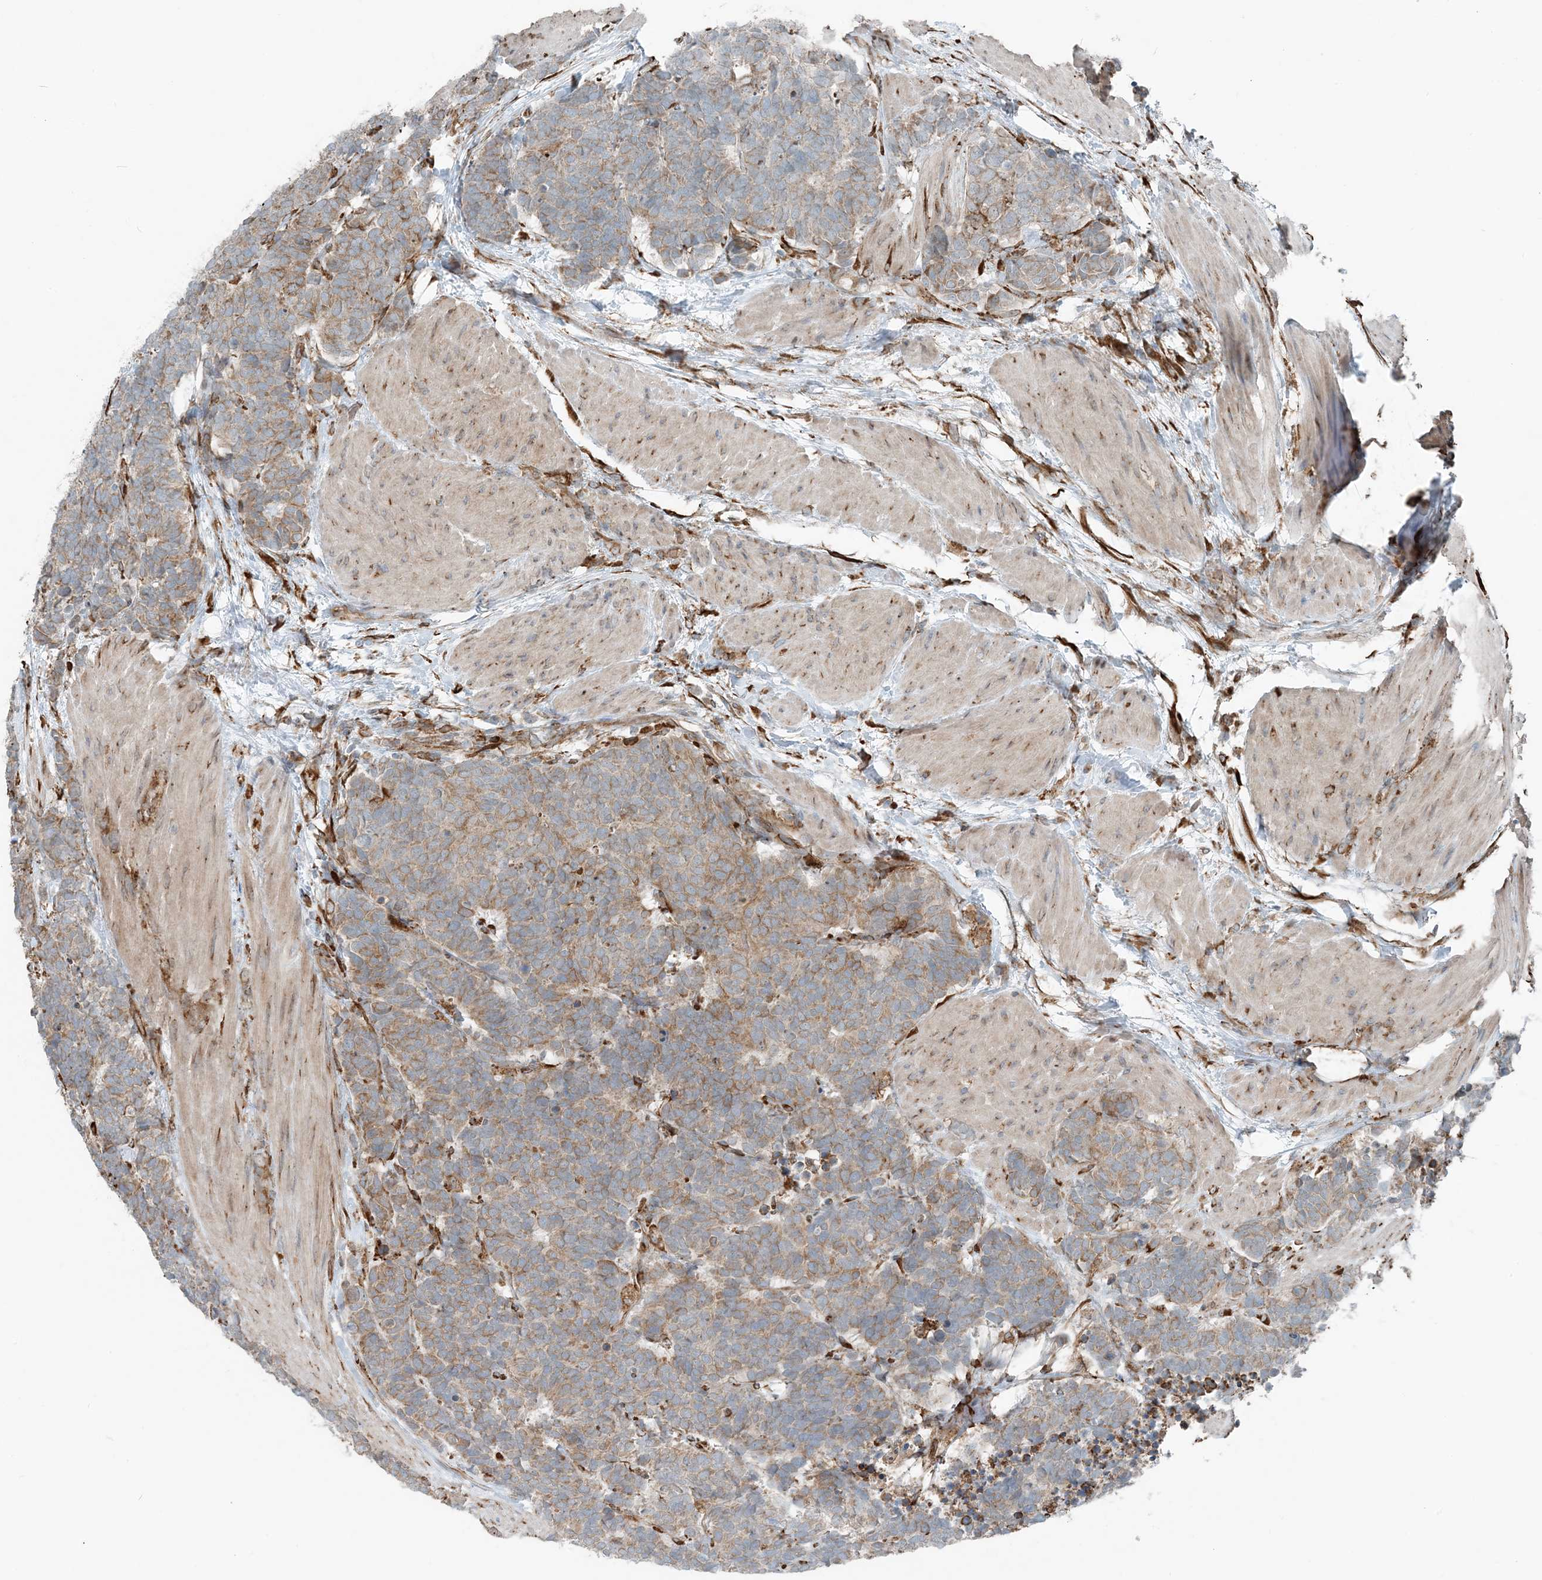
{"staining": {"intensity": "weak", "quantity": ">75%", "location": "cytoplasmic/membranous"}, "tissue": "carcinoid", "cell_type": "Tumor cells", "image_type": "cancer", "snomed": [{"axis": "morphology", "description": "Carcinoma, NOS"}, {"axis": "morphology", "description": "Carcinoid, malignant, NOS"}, {"axis": "topography", "description": "Urinary bladder"}], "caption": "Carcinoid stained for a protein (brown) shows weak cytoplasmic/membranous positive positivity in about >75% of tumor cells.", "gene": "CERKL", "patient": {"sex": "male", "age": 57}}